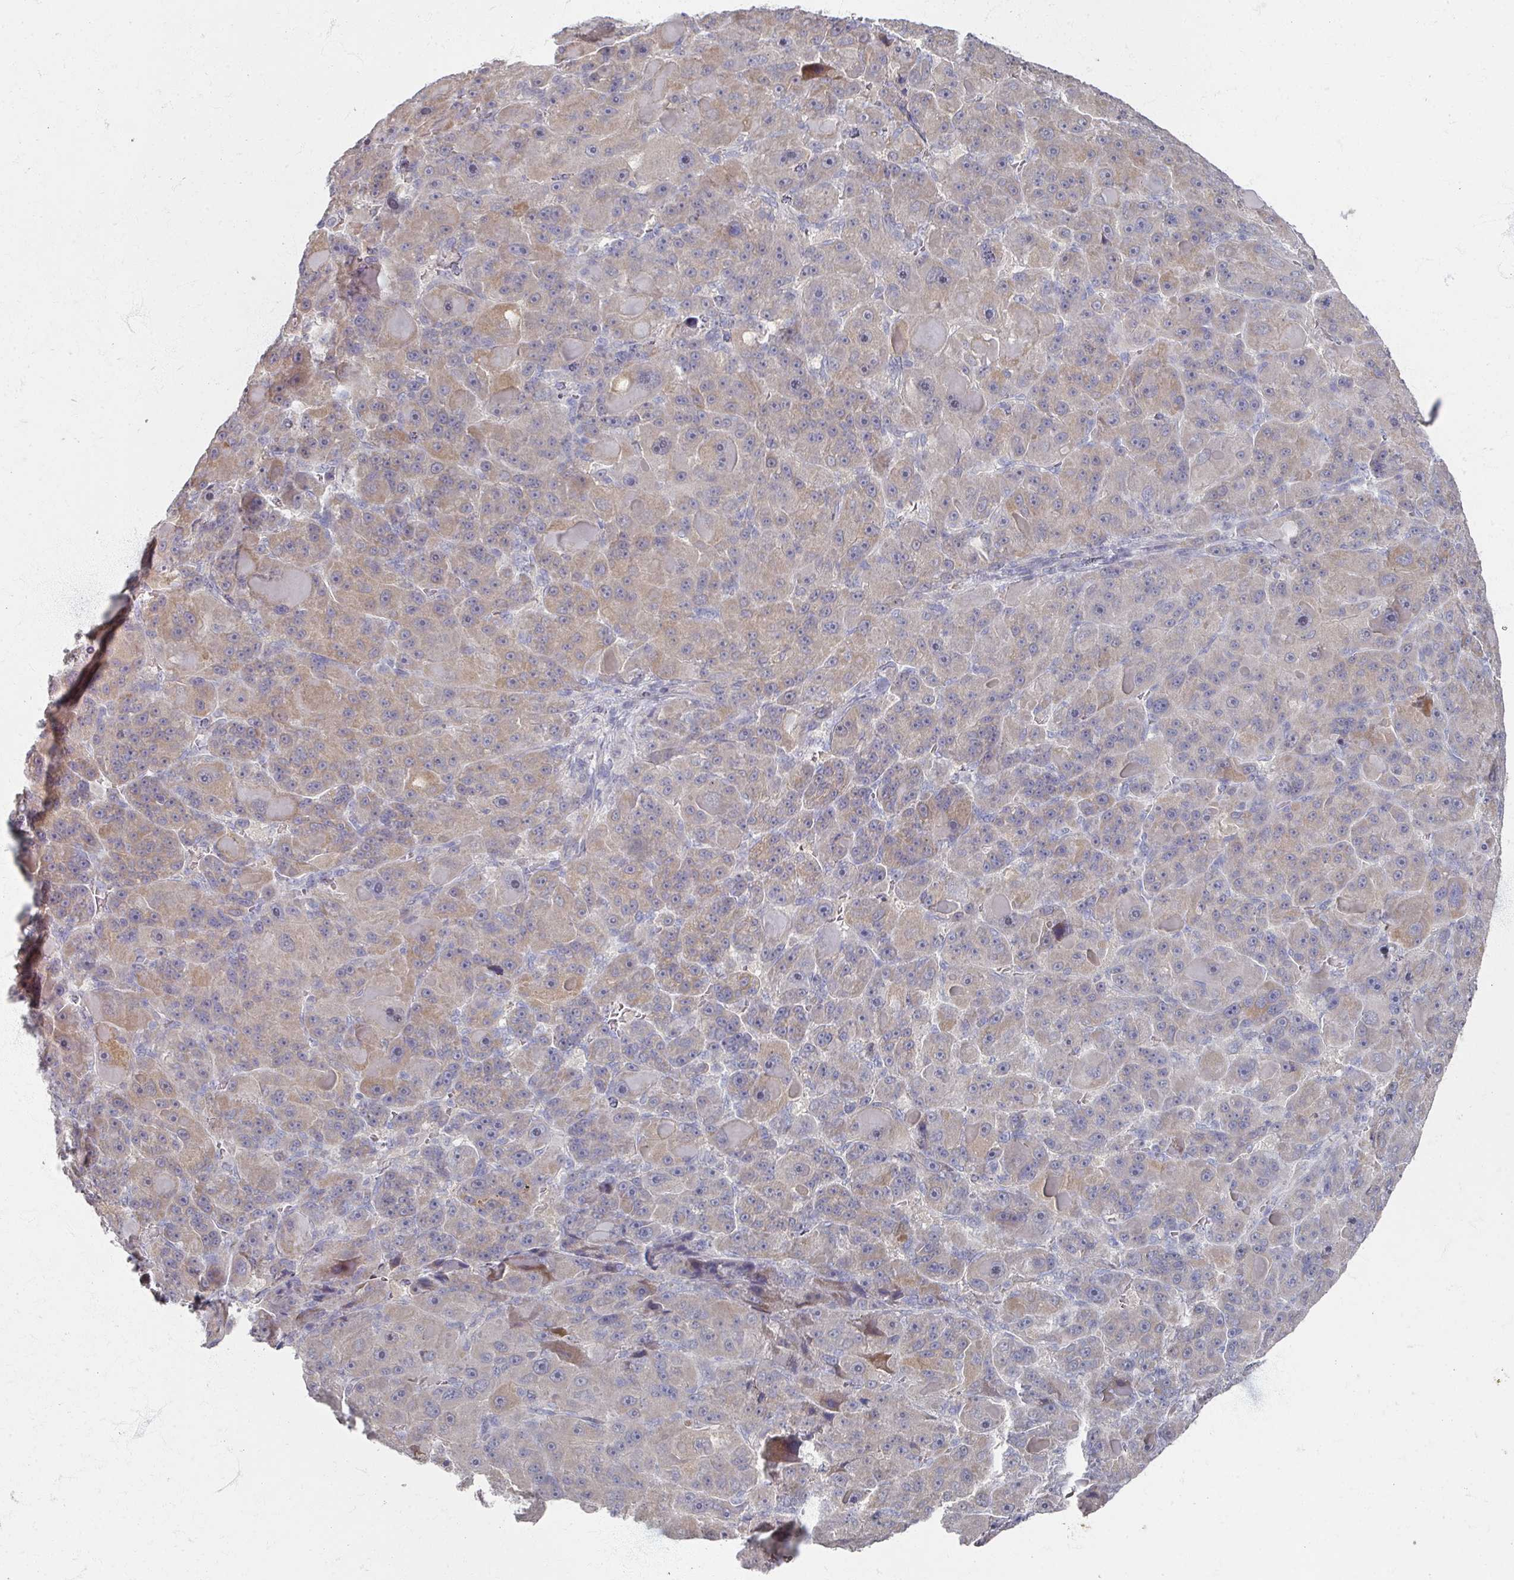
{"staining": {"intensity": "weak", "quantity": "25%-75%", "location": "cytoplasmic/membranous"}, "tissue": "liver cancer", "cell_type": "Tumor cells", "image_type": "cancer", "snomed": [{"axis": "morphology", "description": "Carcinoma, Hepatocellular, NOS"}, {"axis": "topography", "description": "Liver"}], "caption": "A histopathology image showing weak cytoplasmic/membranous expression in about 25%-75% of tumor cells in liver cancer (hepatocellular carcinoma), as visualized by brown immunohistochemical staining.", "gene": "TTYH3", "patient": {"sex": "male", "age": 76}}